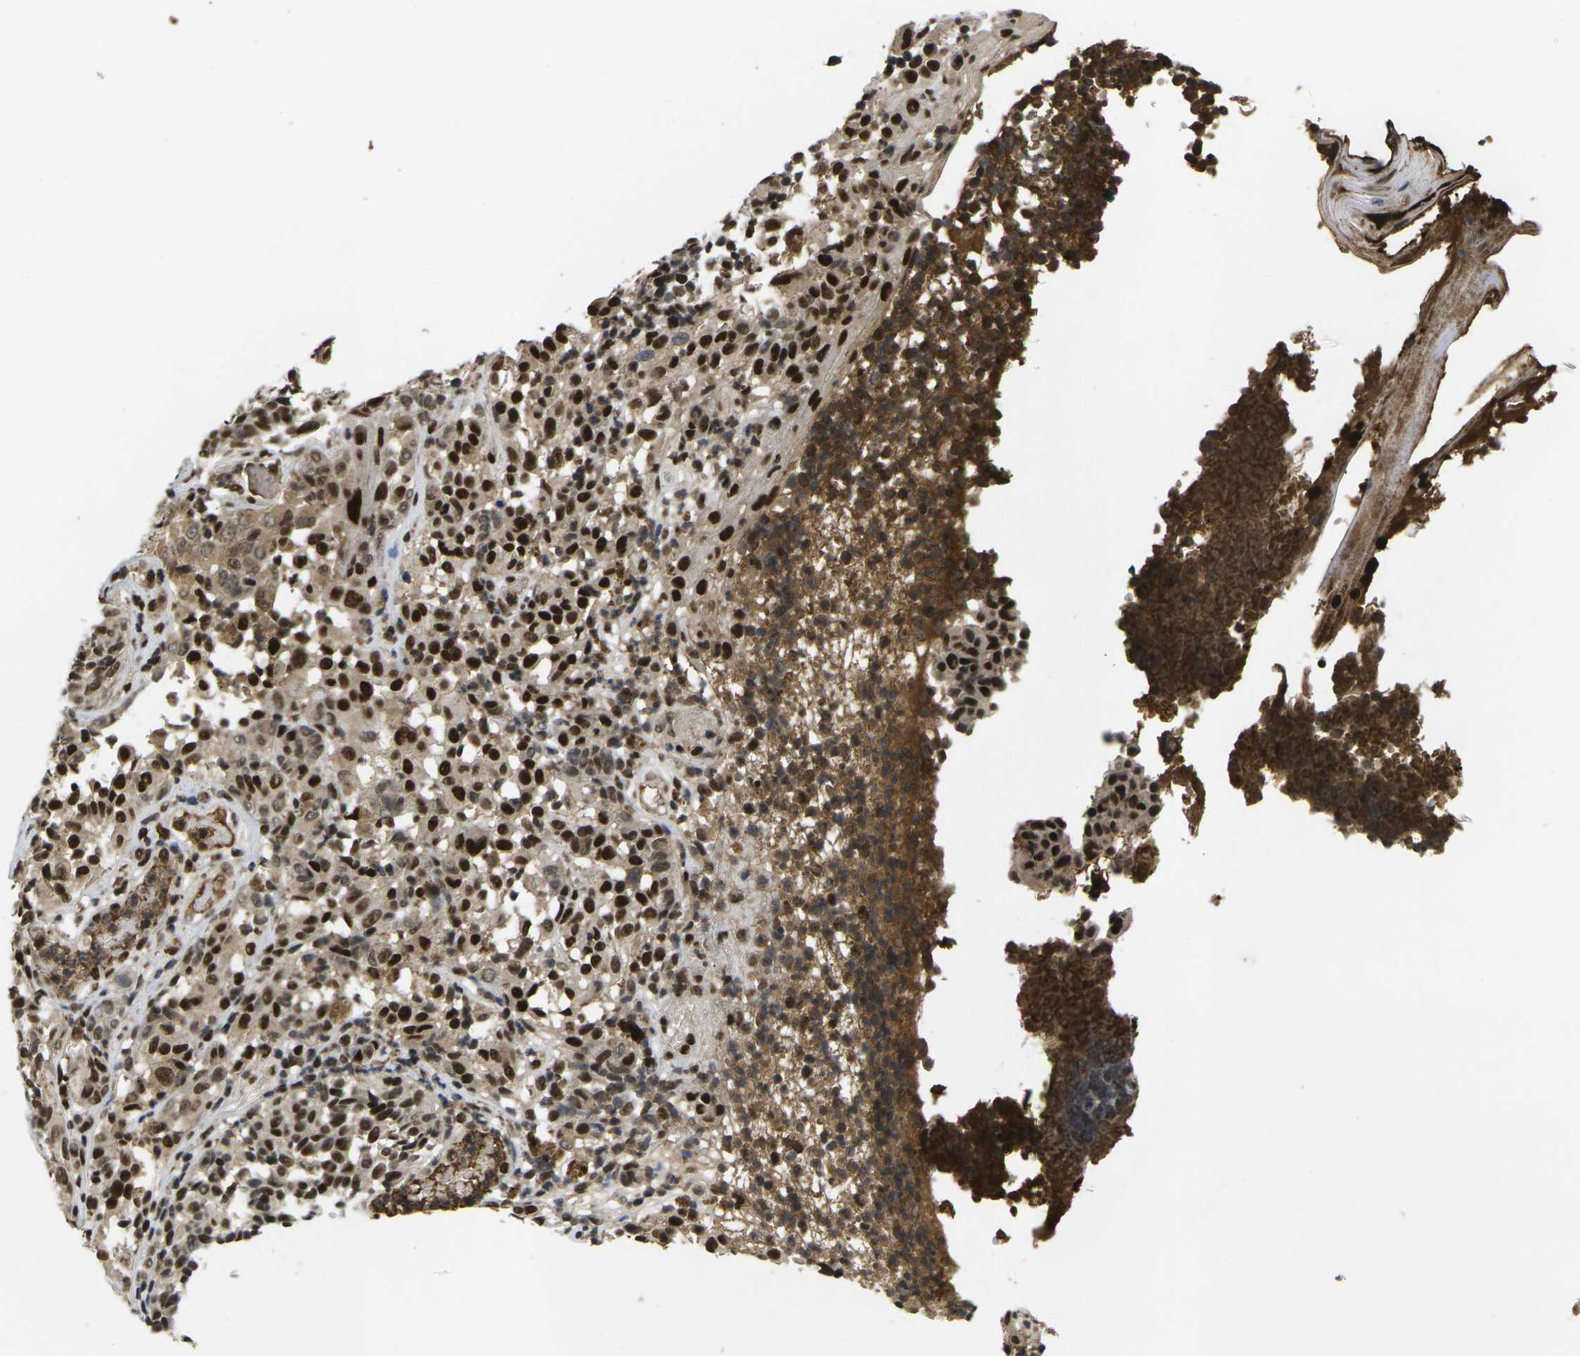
{"staining": {"intensity": "strong", "quantity": ">75%", "location": "nuclear"}, "tissue": "melanoma", "cell_type": "Tumor cells", "image_type": "cancer", "snomed": [{"axis": "morphology", "description": "Malignant melanoma, NOS"}, {"axis": "topography", "description": "Skin"}], "caption": "Approximately >75% of tumor cells in malignant melanoma demonstrate strong nuclear protein positivity as visualized by brown immunohistochemical staining.", "gene": "GTF2E1", "patient": {"sex": "female", "age": 46}}